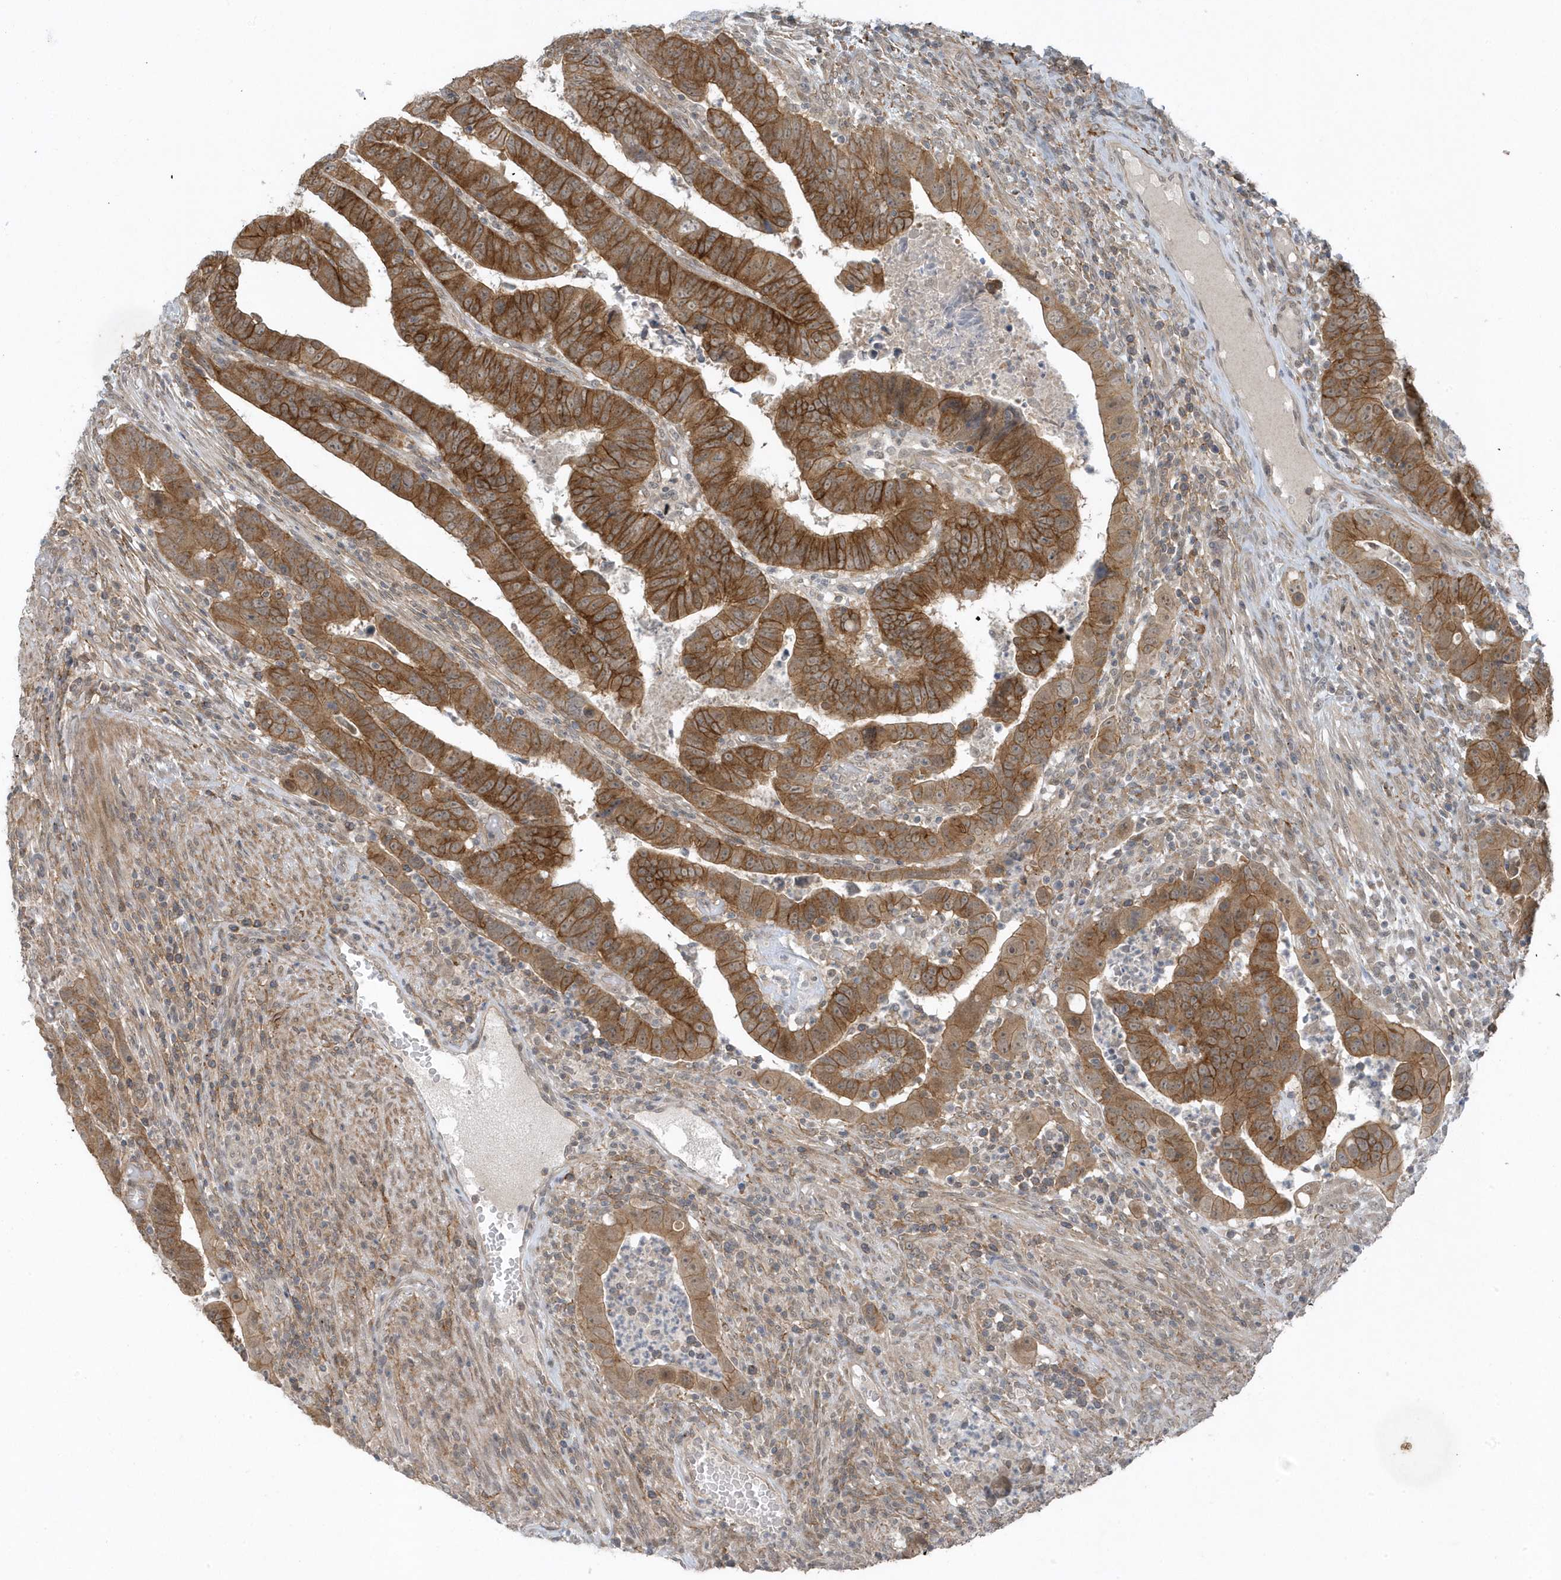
{"staining": {"intensity": "strong", "quantity": ">75%", "location": "cytoplasmic/membranous"}, "tissue": "colorectal cancer", "cell_type": "Tumor cells", "image_type": "cancer", "snomed": [{"axis": "morphology", "description": "Normal tissue, NOS"}, {"axis": "morphology", "description": "Adenocarcinoma, NOS"}, {"axis": "topography", "description": "Rectum"}], "caption": "Adenocarcinoma (colorectal) stained with a protein marker shows strong staining in tumor cells.", "gene": "PARD3B", "patient": {"sex": "female", "age": 65}}